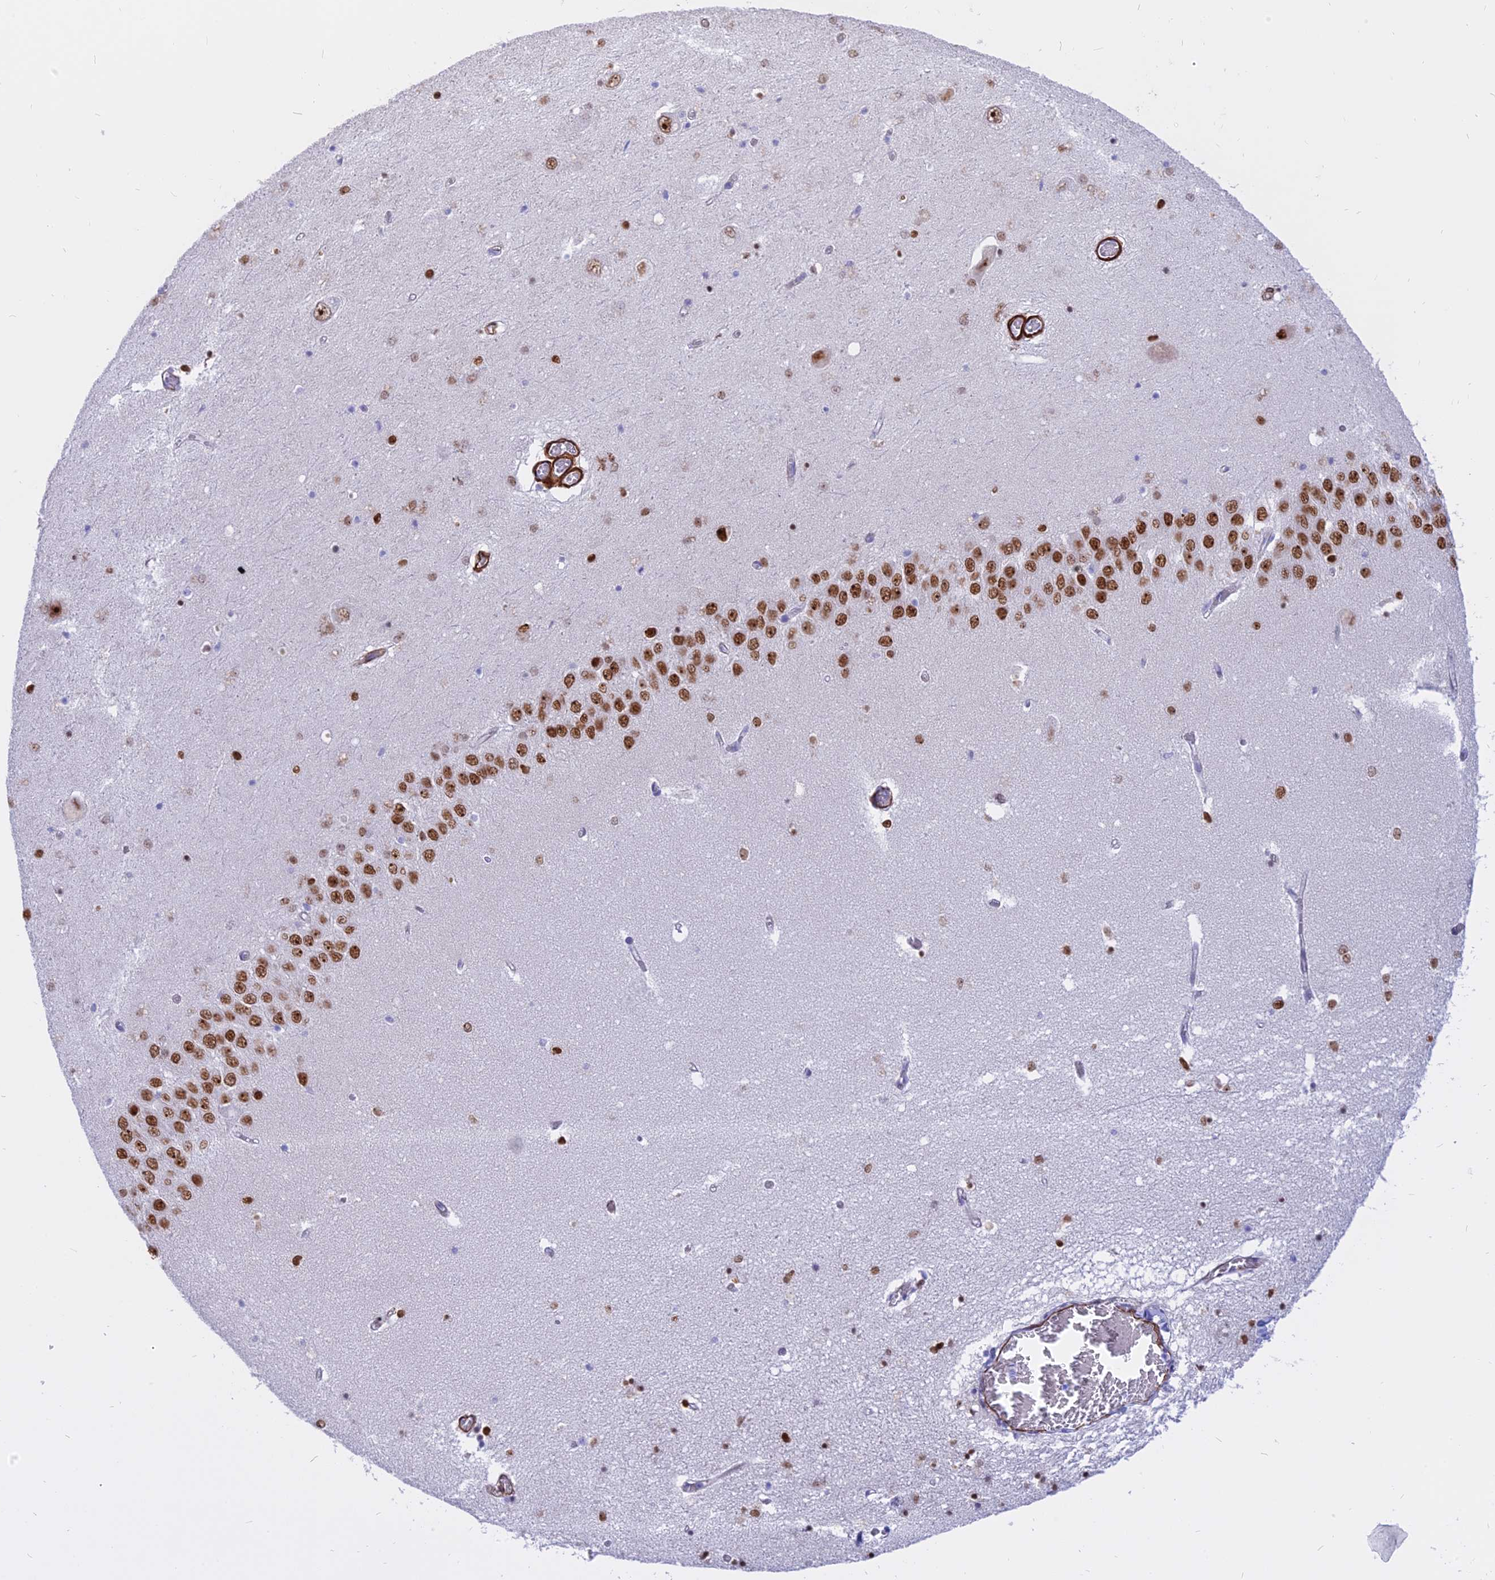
{"staining": {"intensity": "strong", "quantity": "25%-75%", "location": "nuclear"}, "tissue": "hippocampus", "cell_type": "Glial cells", "image_type": "normal", "snomed": [{"axis": "morphology", "description": "Normal tissue, NOS"}, {"axis": "topography", "description": "Hippocampus"}], "caption": "This image reveals immunohistochemistry staining of normal human hippocampus, with high strong nuclear staining in about 25%-75% of glial cells.", "gene": "CENPV", "patient": {"sex": "male", "age": 70}}